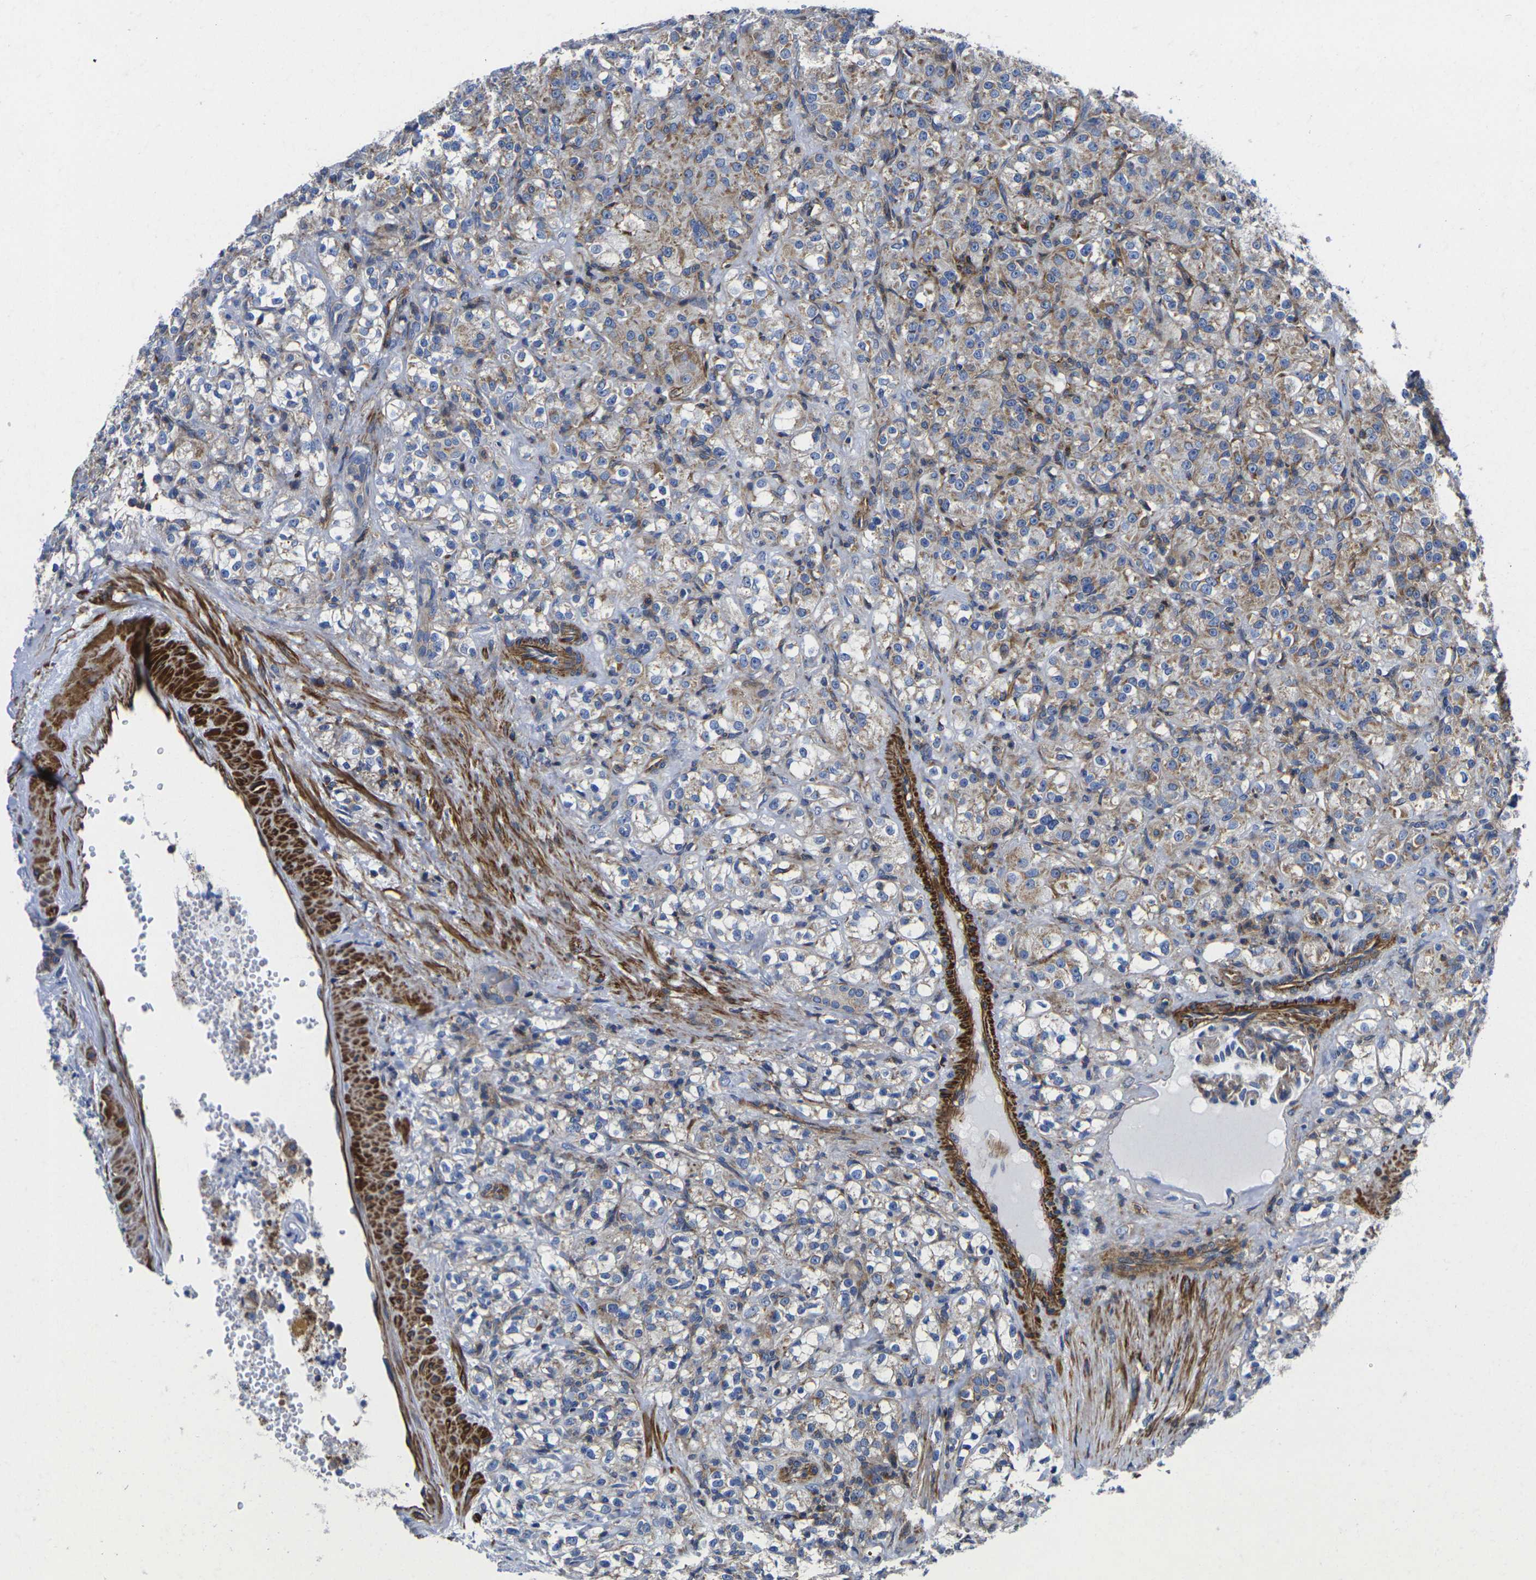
{"staining": {"intensity": "weak", "quantity": ">75%", "location": "cytoplasmic/membranous"}, "tissue": "renal cancer", "cell_type": "Tumor cells", "image_type": "cancer", "snomed": [{"axis": "morphology", "description": "Adenocarcinoma, NOS"}, {"axis": "topography", "description": "Kidney"}], "caption": "Immunohistochemical staining of human adenocarcinoma (renal) exhibits weak cytoplasmic/membranous protein expression in approximately >75% of tumor cells.", "gene": "GPR4", "patient": {"sex": "male", "age": 61}}